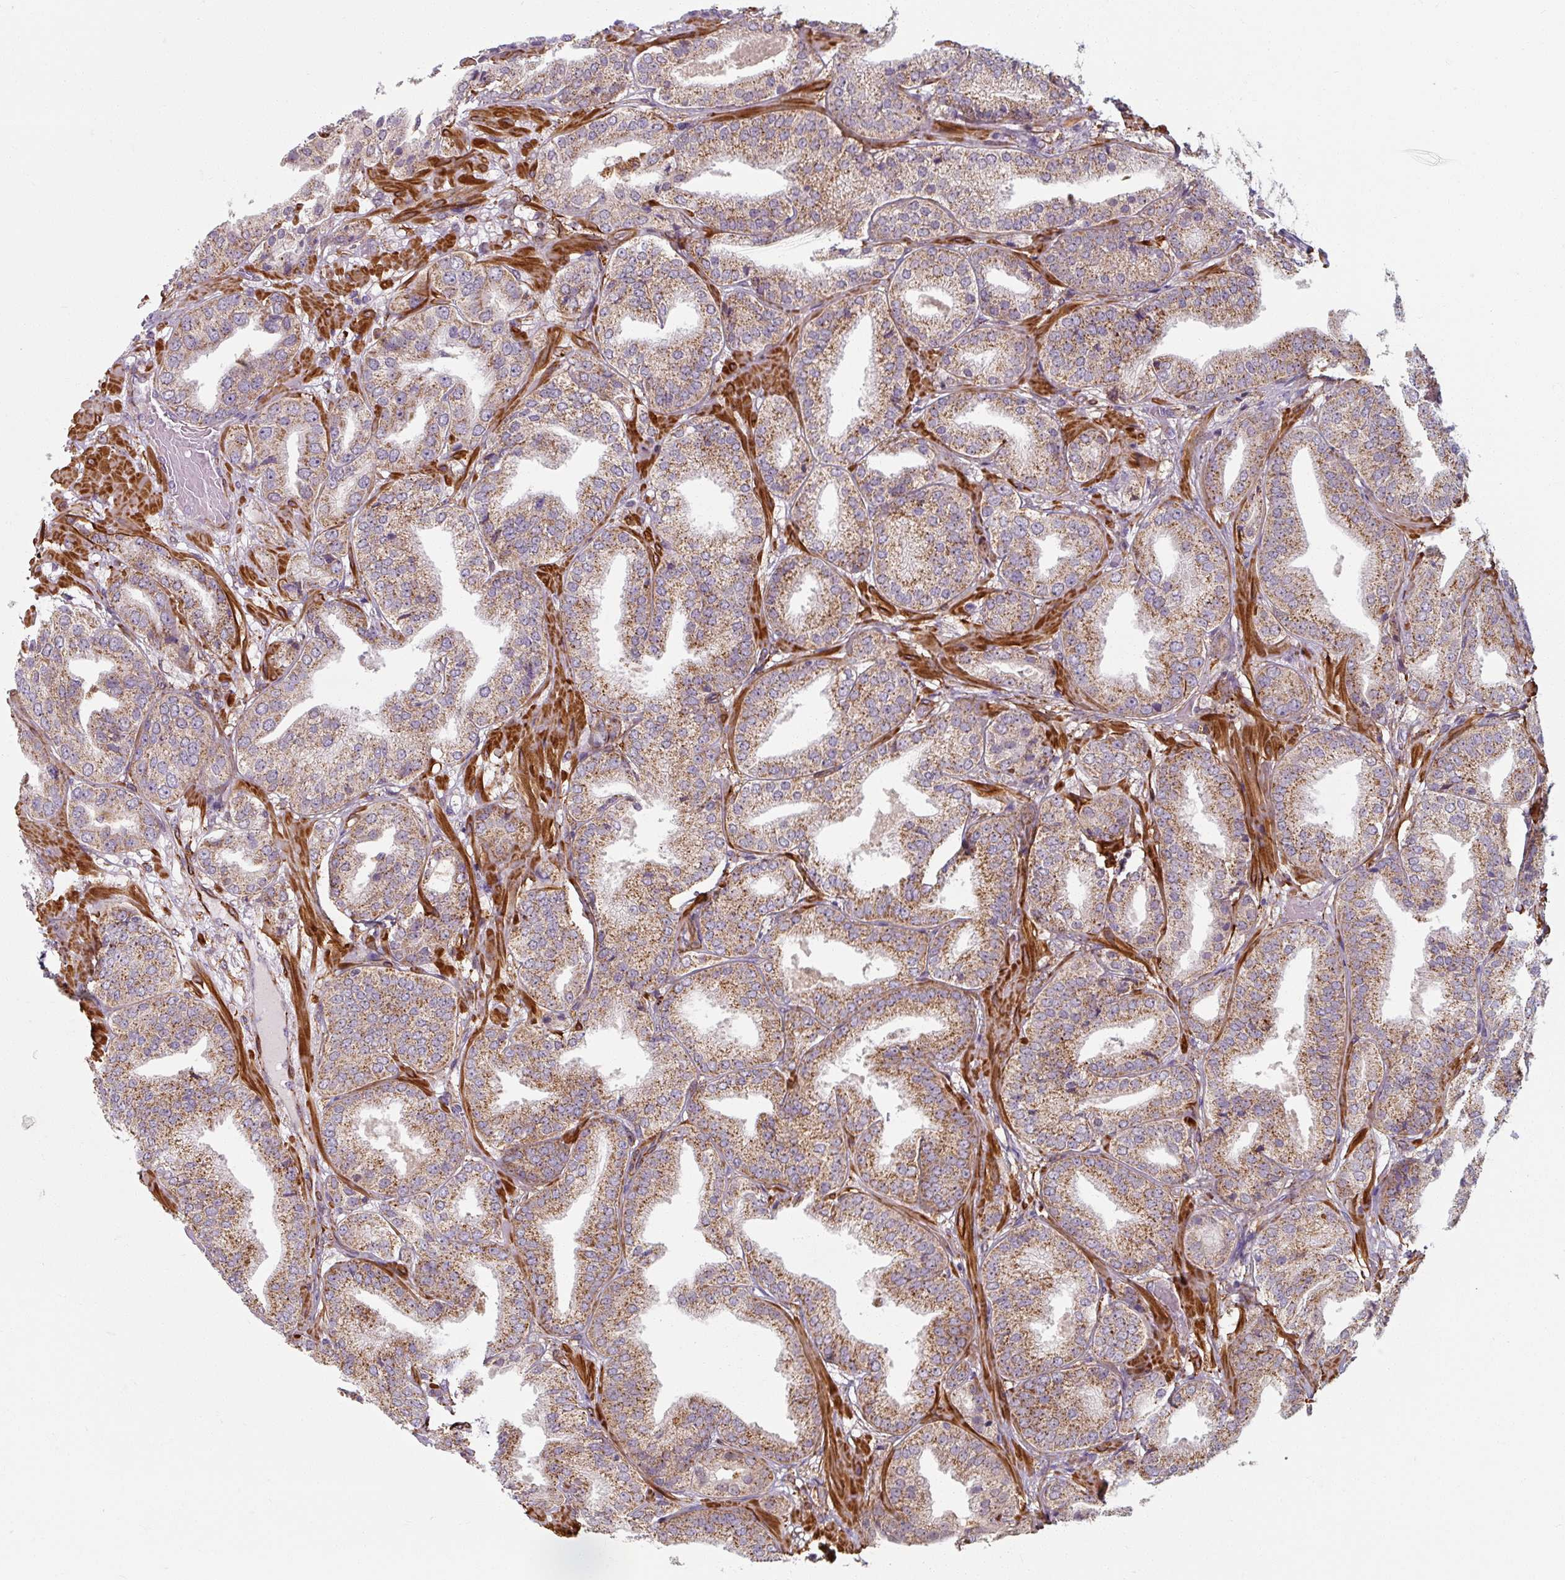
{"staining": {"intensity": "moderate", "quantity": ">75%", "location": "cytoplasmic/membranous"}, "tissue": "prostate cancer", "cell_type": "Tumor cells", "image_type": "cancer", "snomed": [{"axis": "morphology", "description": "Adenocarcinoma, High grade"}, {"axis": "topography", "description": "Prostate"}], "caption": "Moderate cytoplasmic/membranous staining for a protein is appreciated in about >75% of tumor cells of prostate cancer using IHC.", "gene": "MRPS5", "patient": {"sex": "male", "age": 63}}